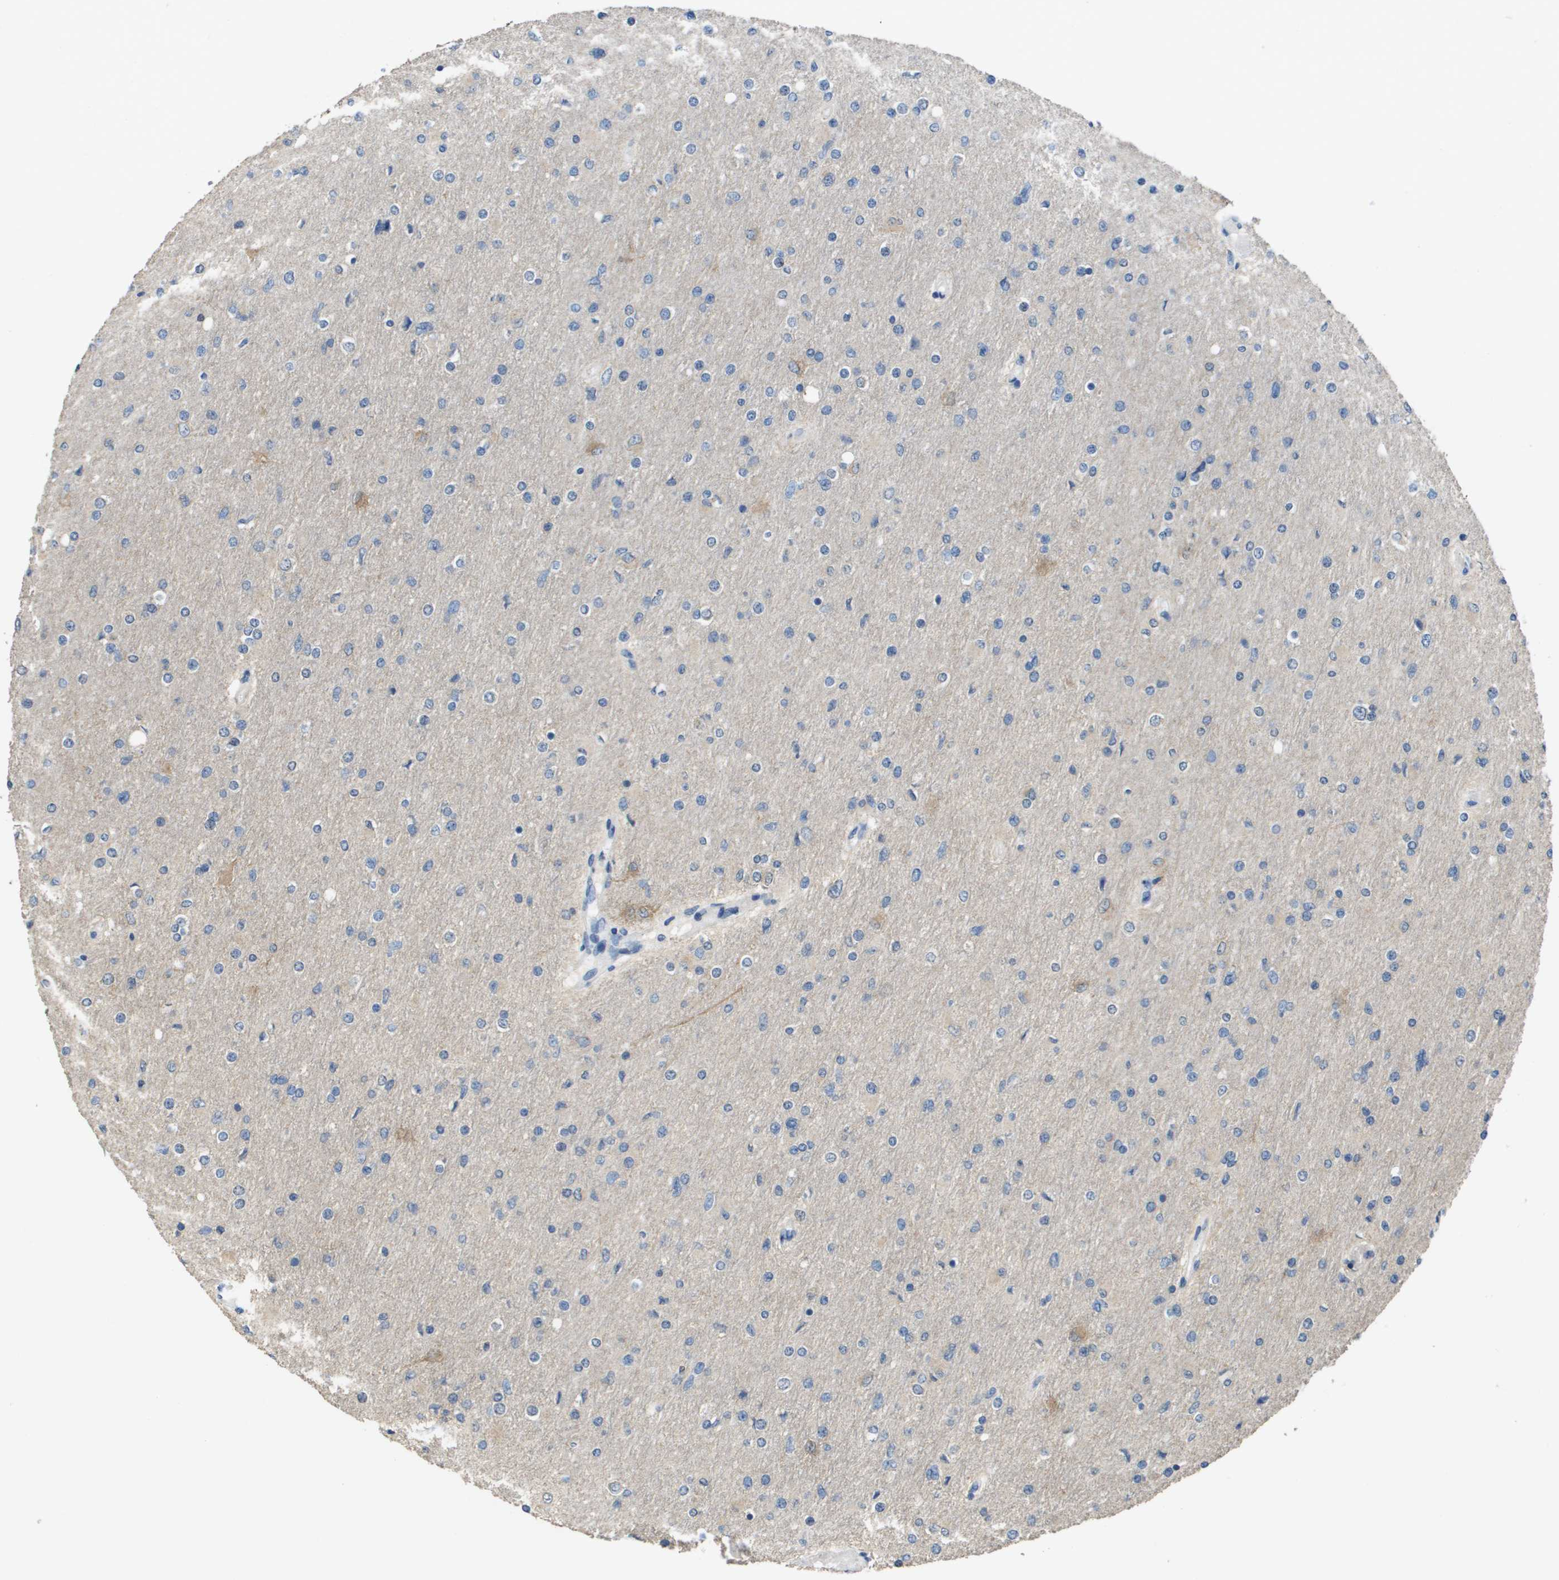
{"staining": {"intensity": "weak", "quantity": "<25%", "location": "cytoplasmic/membranous"}, "tissue": "glioma", "cell_type": "Tumor cells", "image_type": "cancer", "snomed": [{"axis": "morphology", "description": "Glioma, malignant, High grade"}, {"axis": "topography", "description": "Cerebral cortex"}], "caption": "This is an immunohistochemistry (IHC) histopathology image of glioma. There is no staining in tumor cells.", "gene": "FABP5", "patient": {"sex": "female", "age": 36}}